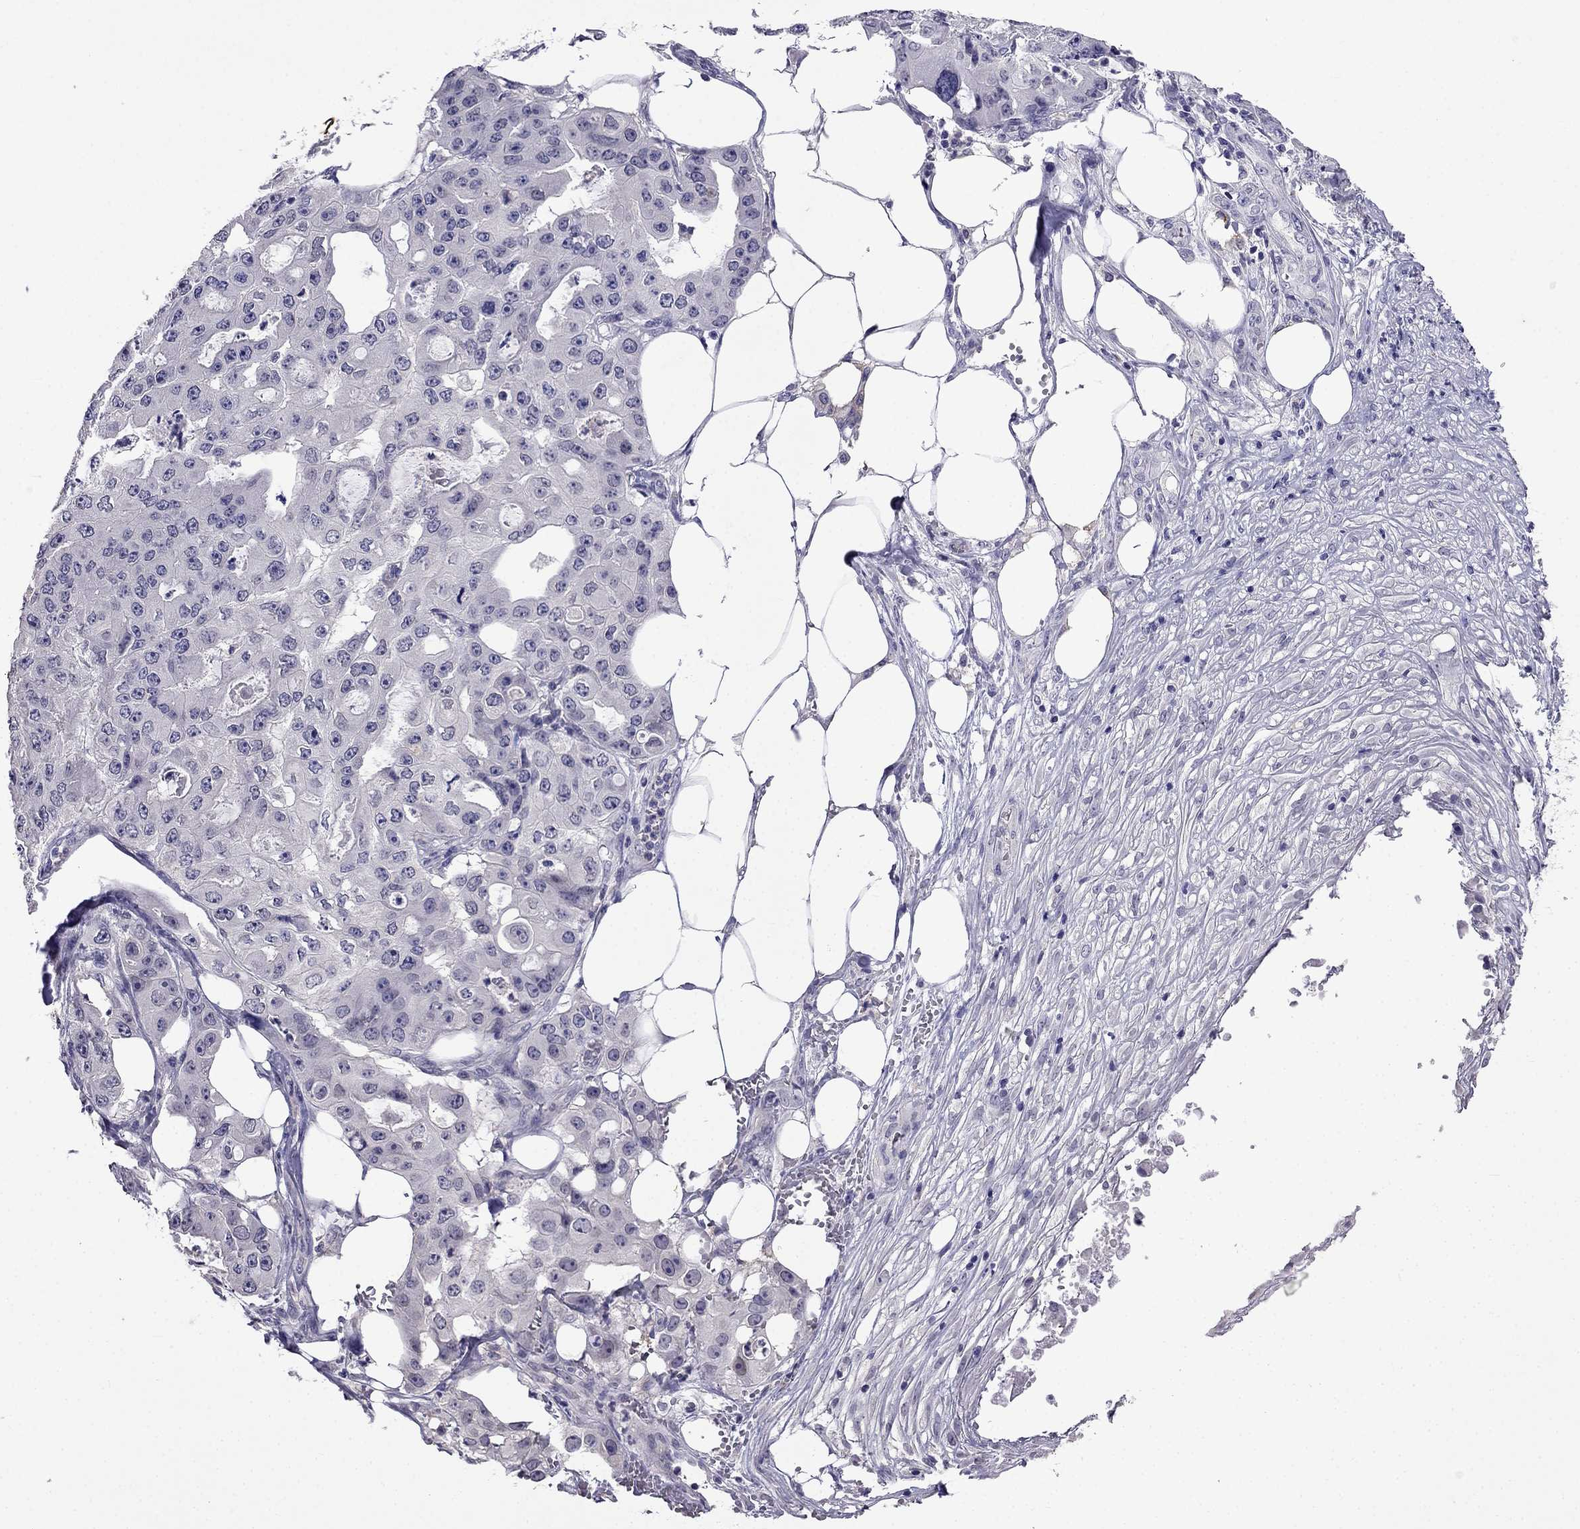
{"staining": {"intensity": "negative", "quantity": "none", "location": "none"}, "tissue": "ovarian cancer", "cell_type": "Tumor cells", "image_type": "cancer", "snomed": [{"axis": "morphology", "description": "Cystadenocarcinoma, serous, NOS"}, {"axis": "topography", "description": "Ovary"}], "caption": "Immunohistochemical staining of human ovarian serous cystadenocarcinoma shows no significant expression in tumor cells. (DAB (3,3'-diaminobenzidine) IHC, high magnification).", "gene": "AQP9", "patient": {"sex": "female", "age": 56}}